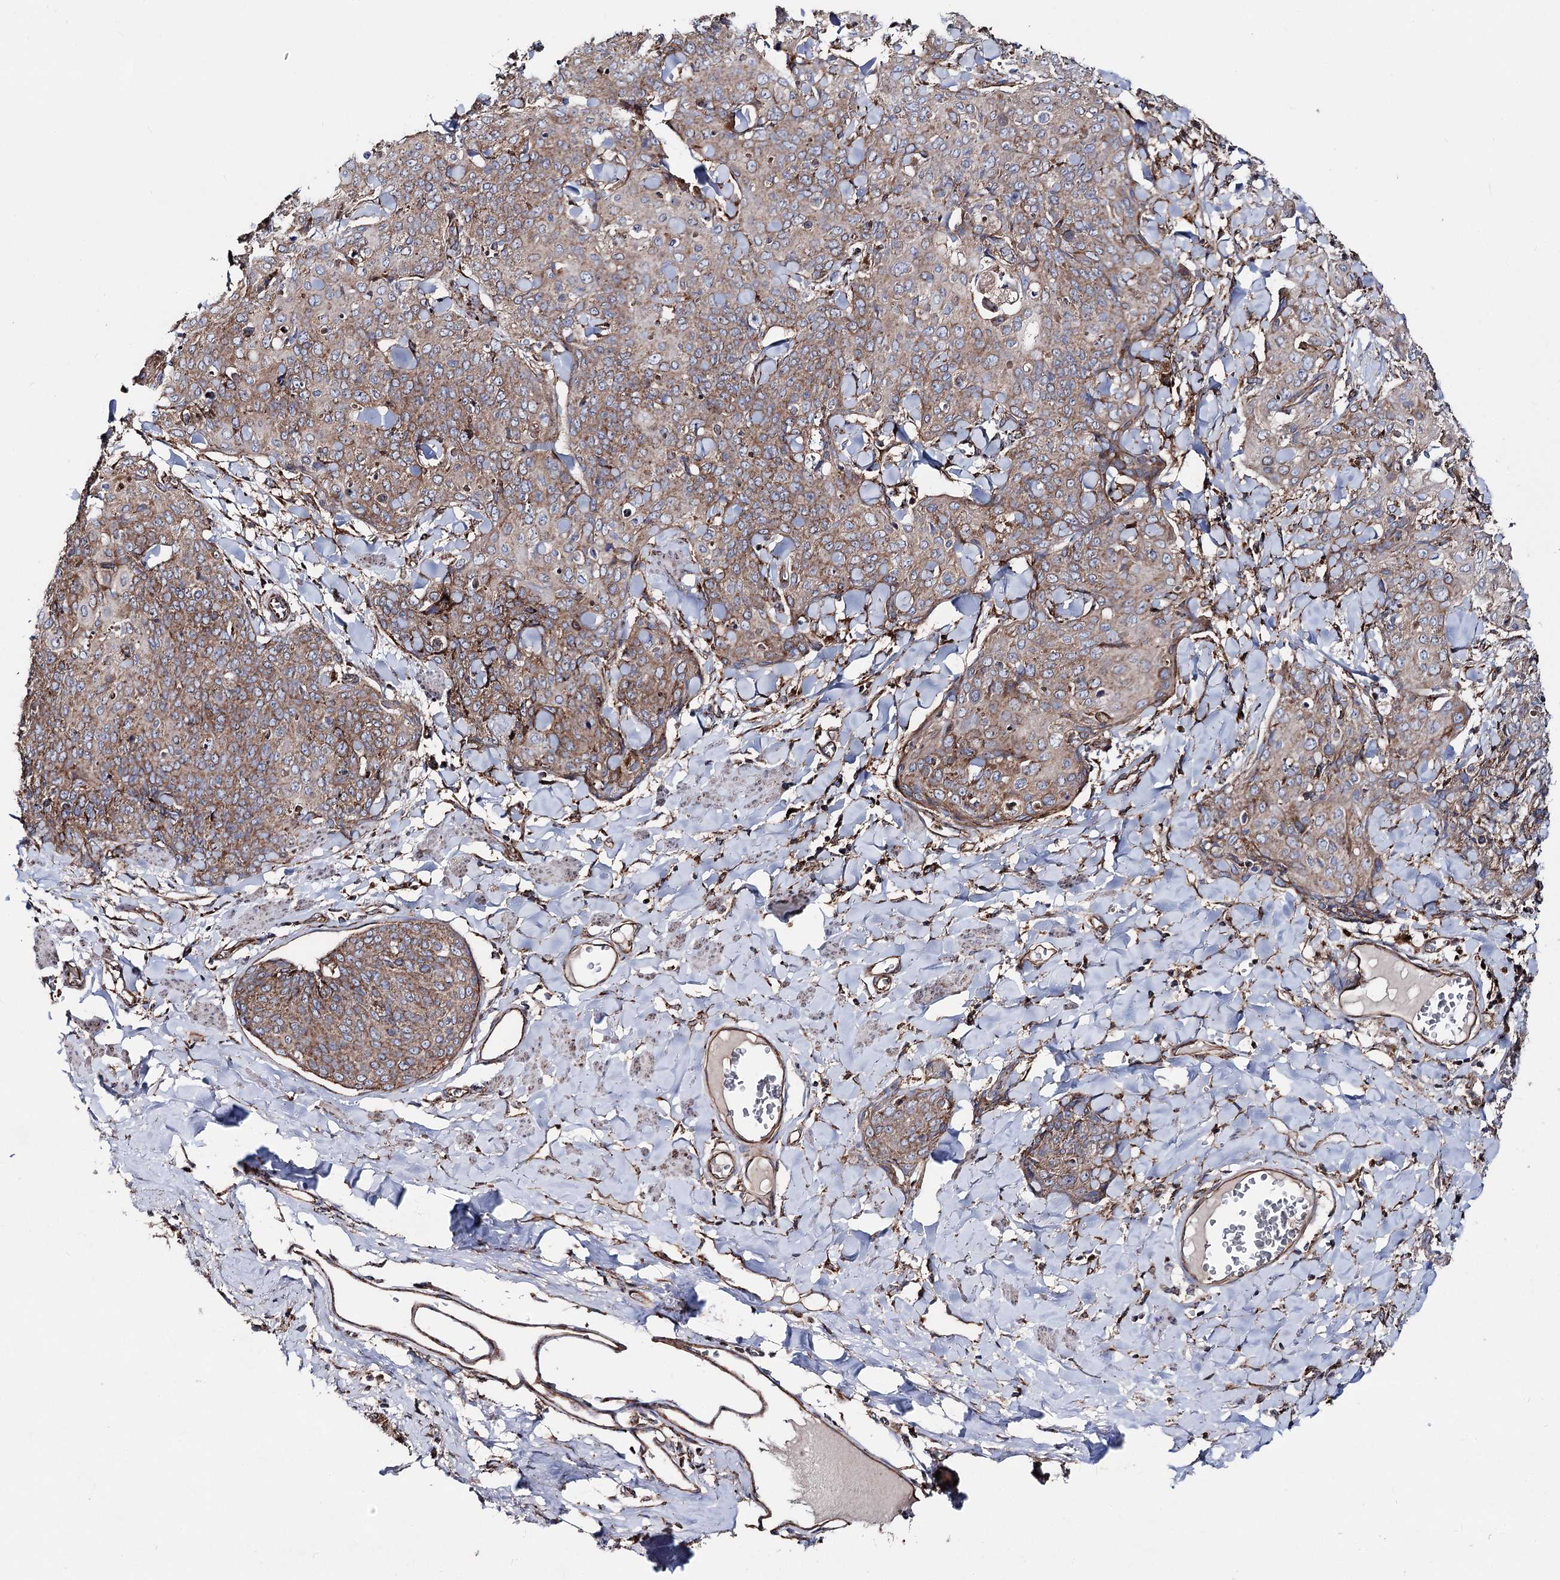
{"staining": {"intensity": "moderate", "quantity": ">75%", "location": "cytoplasmic/membranous"}, "tissue": "skin cancer", "cell_type": "Tumor cells", "image_type": "cancer", "snomed": [{"axis": "morphology", "description": "Squamous cell carcinoma, NOS"}, {"axis": "topography", "description": "Skin"}, {"axis": "topography", "description": "Vulva"}], "caption": "Human skin cancer (squamous cell carcinoma) stained for a protein (brown) demonstrates moderate cytoplasmic/membranous positive expression in approximately >75% of tumor cells.", "gene": "MSANTD2", "patient": {"sex": "female", "age": 85}}